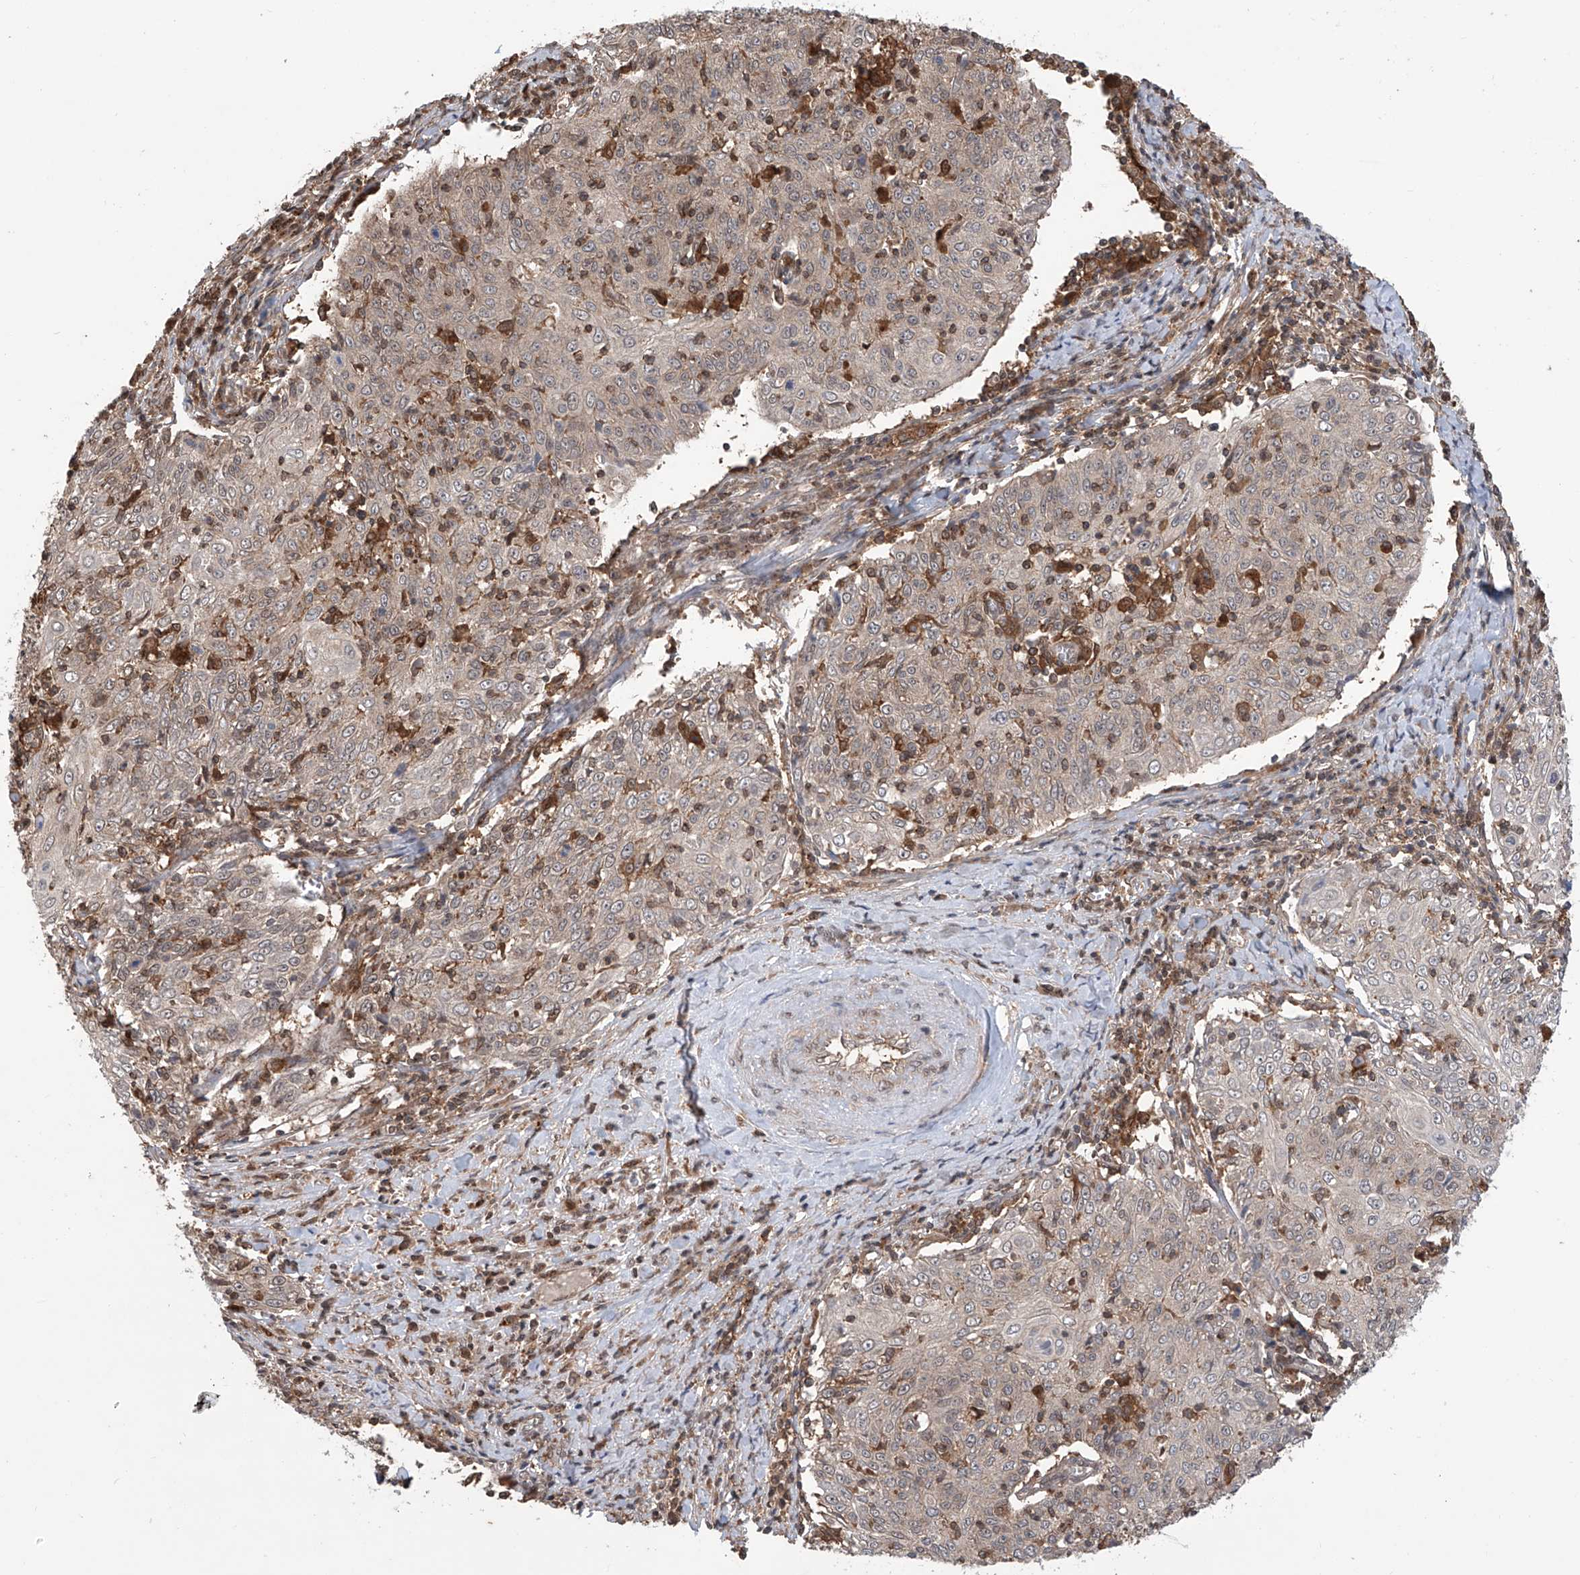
{"staining": {"intensity": "weak", "quantity": "<25%", "location": "cytoplasmic/membranous,nuclear"}, "tissue": "cervical cancer", "cell_type": "Tumor cells", "image_type": "cancer", "snomed": [{"axis": "morphology", "description": "Squamous cell carcinoma, NOS"}, {"axis": "topography", "description": "Cervix"}], "caption": "Histopathology image shows no protein staining in tumor cells of cervical cancer tissue. Brightfield microscopy of immunohistochemistry (IHC) stained with DAB (brown) and hematoxylin (blue), captured at high magnification.", "gene": "HOXC8", "patient": {"sex": "female", "age": 48}}